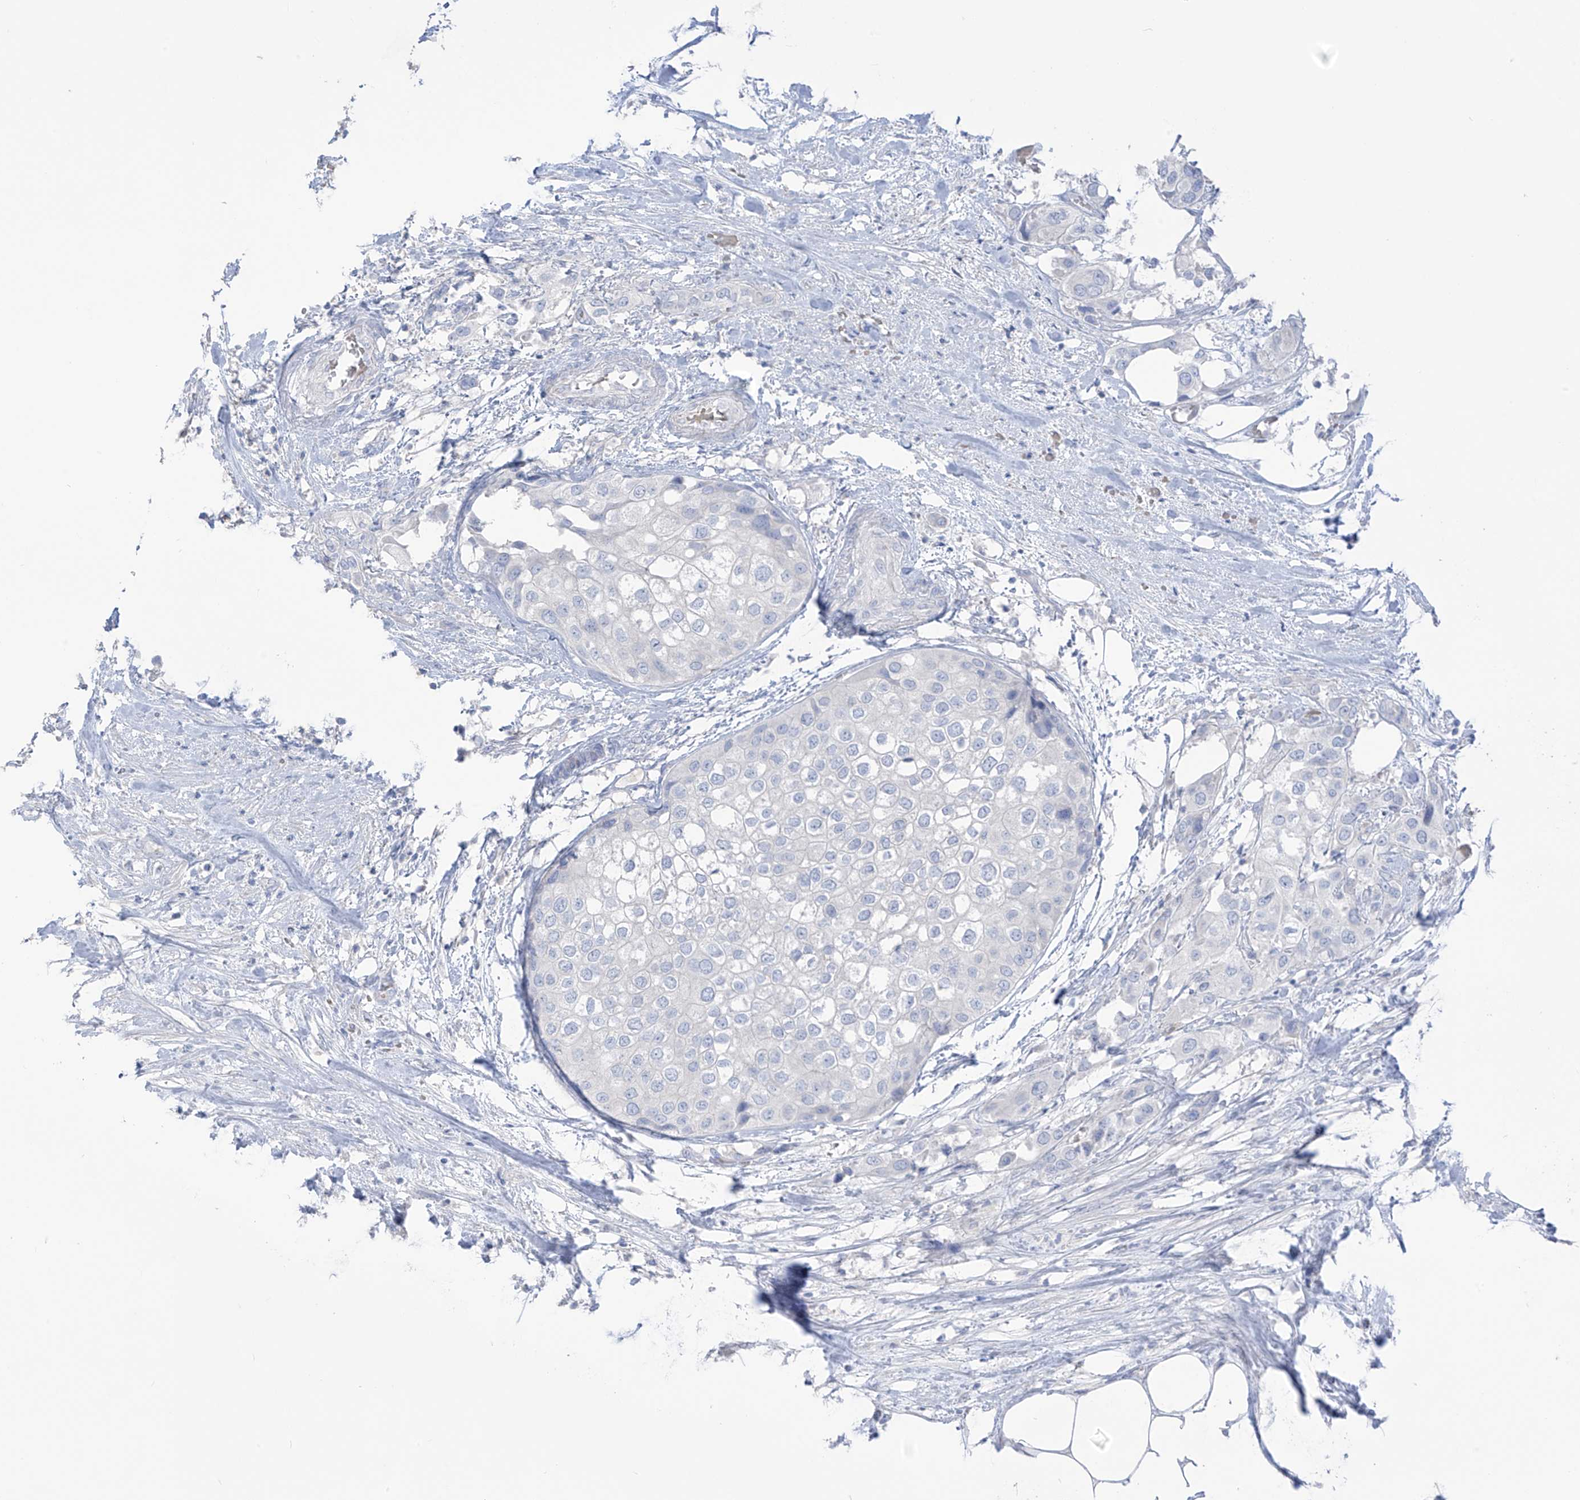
{"staining": {"intensity": "negative", "quantity": "none", "location": "none"}, "tissue": "urothelial cancer", "cell_type": "Tumor cells", "image_type": "cancer", "snomed": [{"axis": "morphology", "description": "Urothelial carcinoma, High grade"}, {"axis": "topography", "description": "Urinary bladder"}], "caption": "Tumor cells are negative for brown protein staining in urothelial cancer.", "gene": "ASPRV1", "patient": {"sex": "male", "age": 64}}